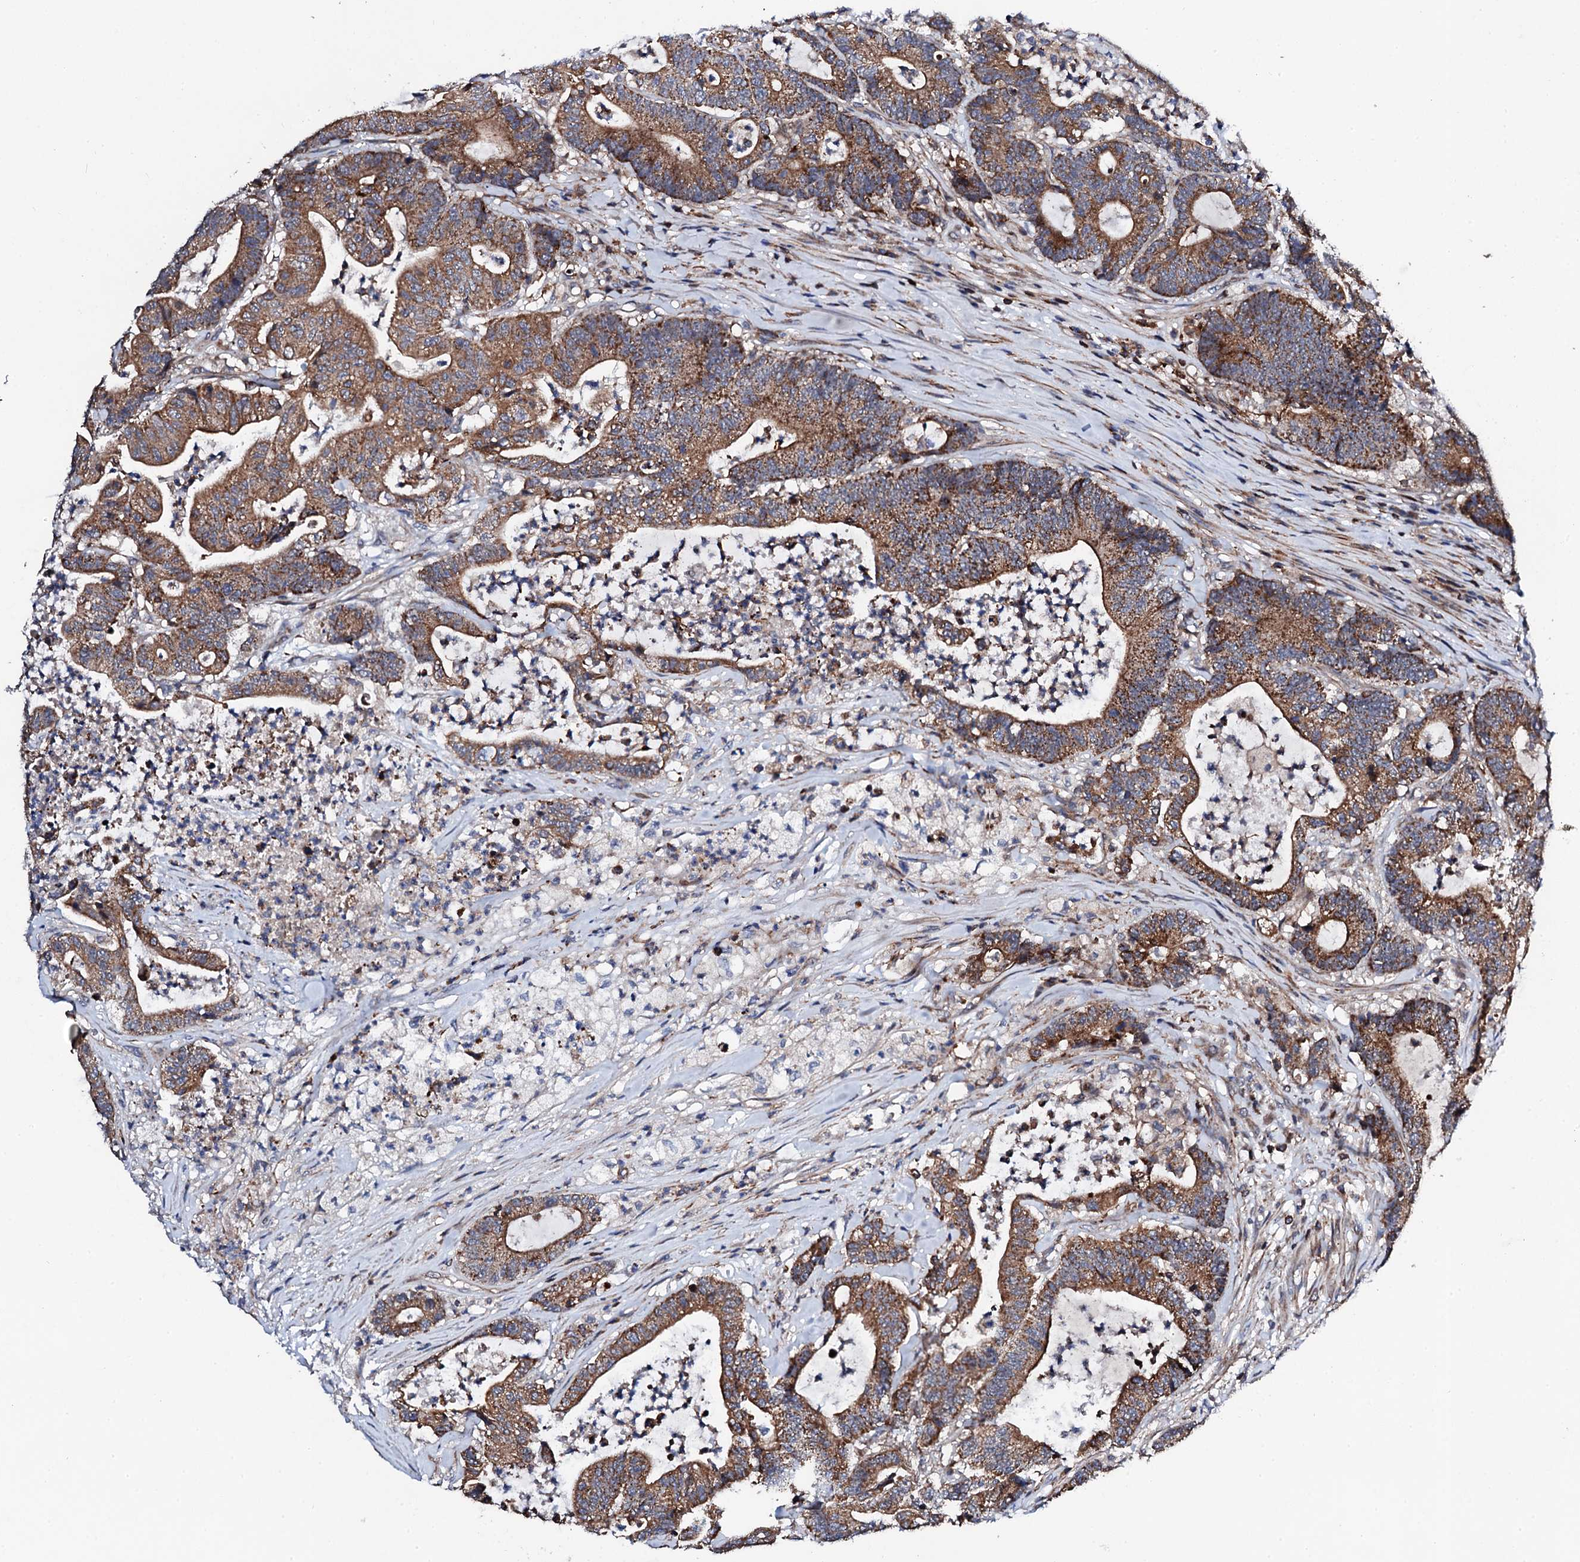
{"staining": {"intensity": "strong", "quantity": ">75%", "location": "cytoplasmic/membranous"}, "tissue": "colorectal cancer", "cell_type": "Tumor cells", "image_type": "cancer", "snomed": [{"axis": "morphology", "description": "Adenocarcinoma, NOS"}, {"axis": "topography", "description": "Colon"}], "caption": "Immunohistochemistry (IHC) staining of colorectal adenocarcinoma, which reveals high levels of strong cytoplasmic/membranous staining in approximately >75% of tumor cells indicating strong cytoplasmic/membranous protein positivity. The staining was performed using DAB (brown) for protein detection and nuclei were counterstained in hematoxylin (blue).", "gene": "COG4", "patient": {"sex": "female", "age": 84}}